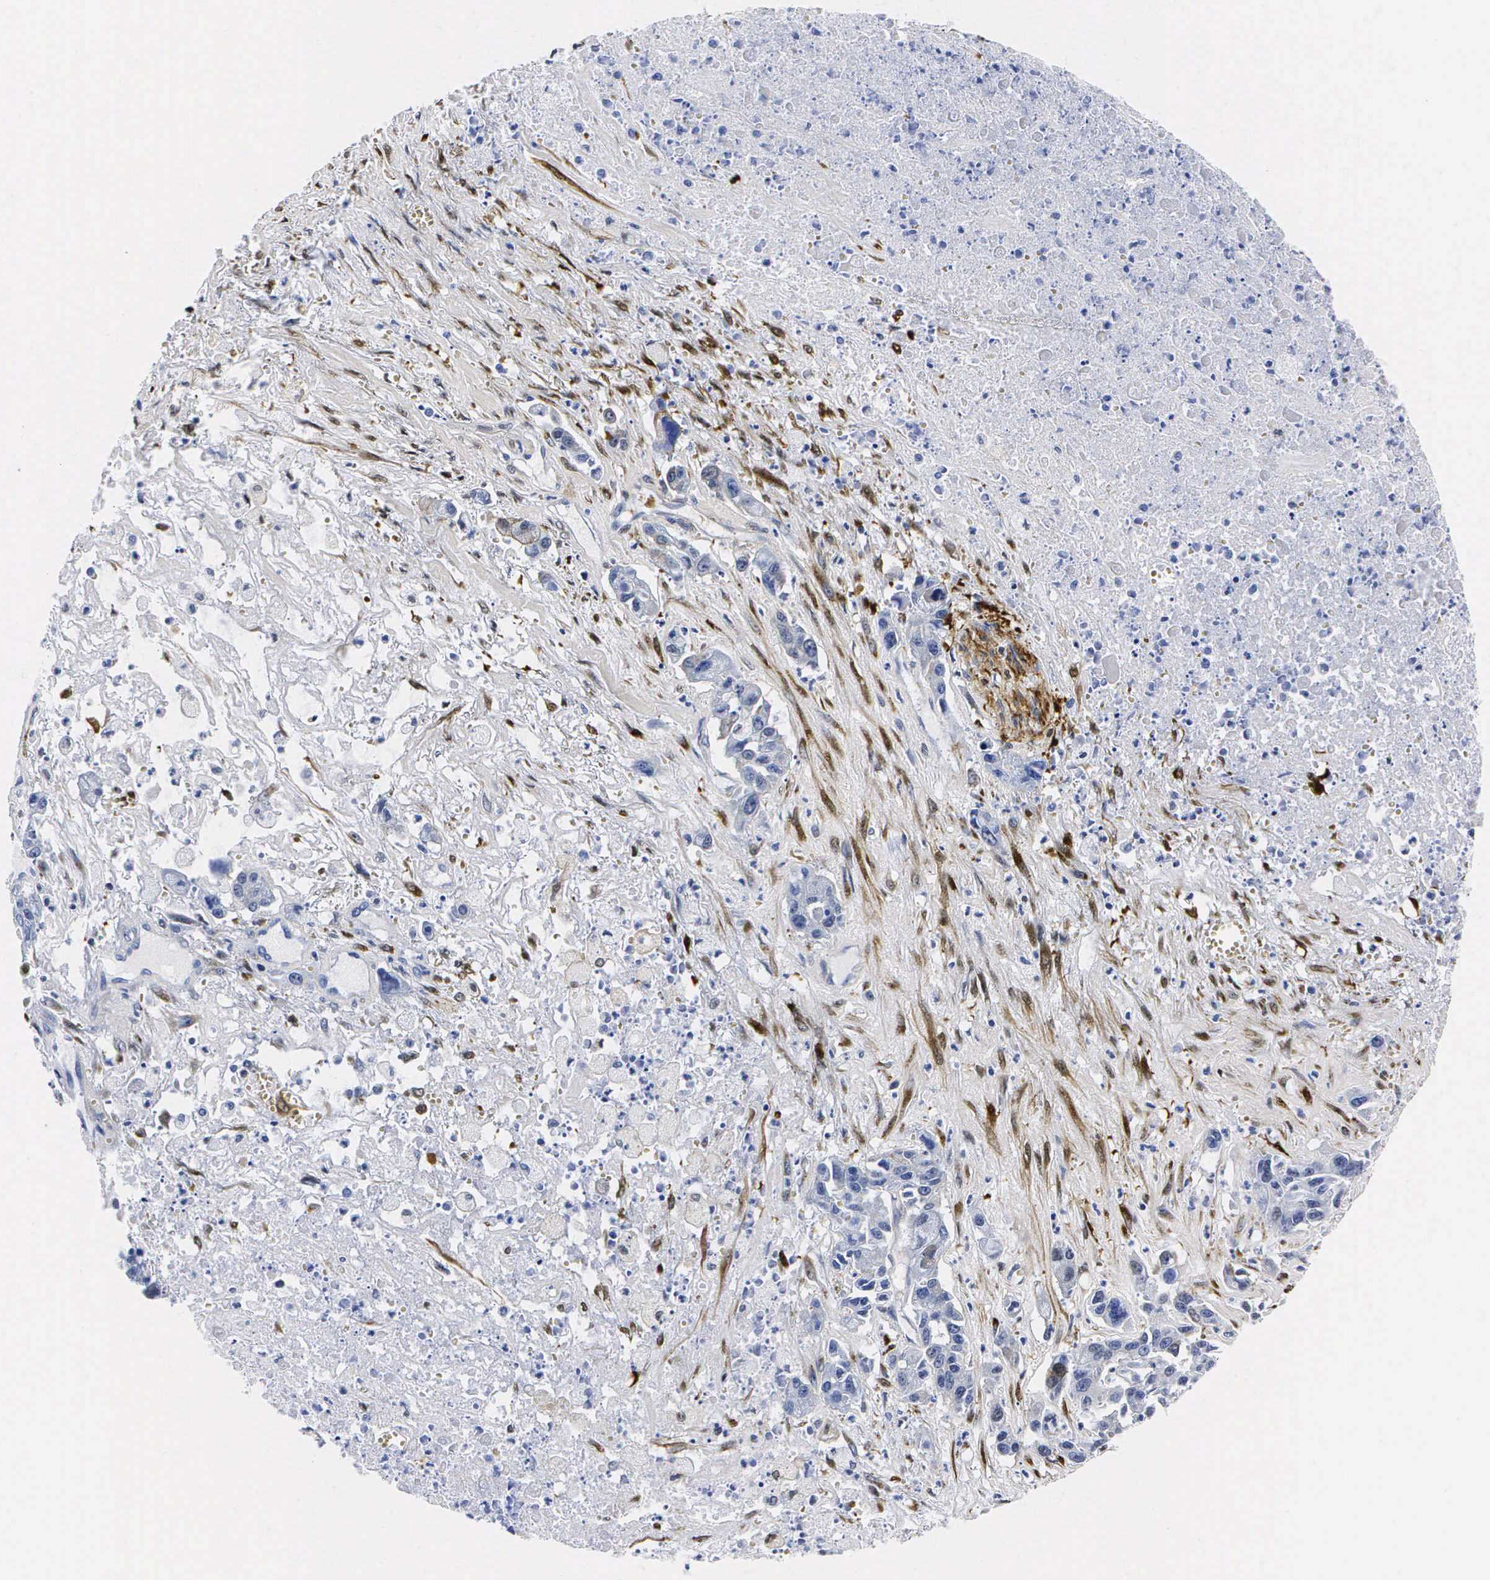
{"staining": {"intensity": "negative", "quantity": "none", "location": "none"}, "tissue": "urothelial cancer", "cell_type": "Tumor cells", "image_type": "cancer", "snomed": [{"axis": "morphology", "description": "Urothelial carcinoma, High grade"}, {"axis": "topography", "description": "Urinary bladder"}], "caption": "High-grade urothelial carcinoma was stained to show a protein in brown. There is no significant staining in tumor cells.", "gene": "ENO2", "patient": {"sex": "male", "age": 86}}